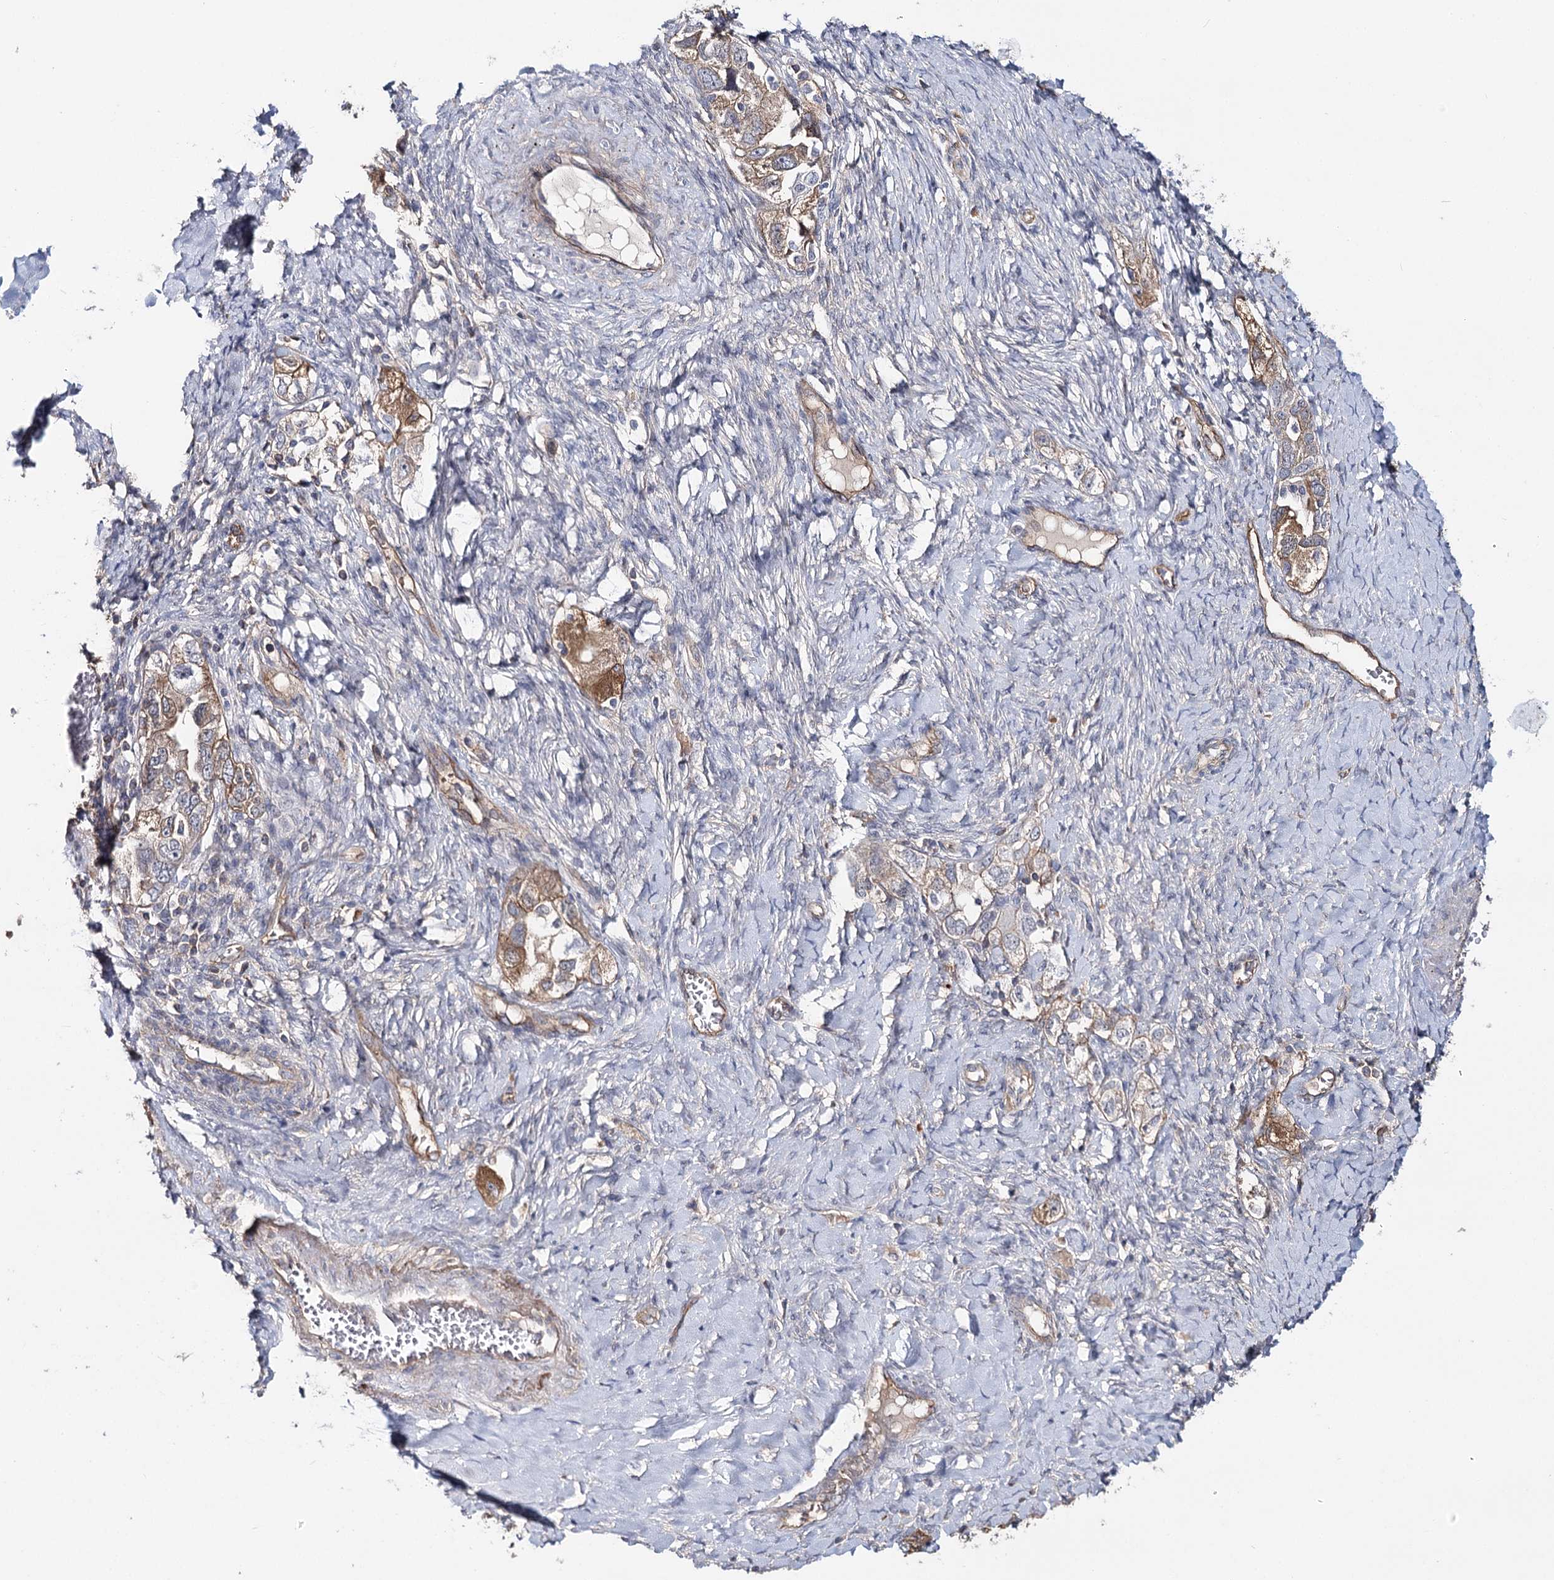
{"staining": {"intensity": "moderate", "quantity": "25%-75%", "location": "cytoplasmic/membranous"}, "tissue": "ovarian cancer", "cell_type": "Tumor cells", "image_type": "cancer", "snomed": [{"axis": "morphology", "description": "Carcinoma, NOS"}, {"axis": "morphology", "description": "Cystadenocarcinoma, serous, NOS"}, {"axis": "topography", "description": "Ovary"}], "caption": "A micrograph of ovarian cancer stained for a protein shows moderate cytoplasmic/membranous brown staining in tumor cells. The protein of interest is shown in brown color, while the nuclei are stained blue.", "gene": "TMEM218", "patient": {"sex": "female", "age": 69}}